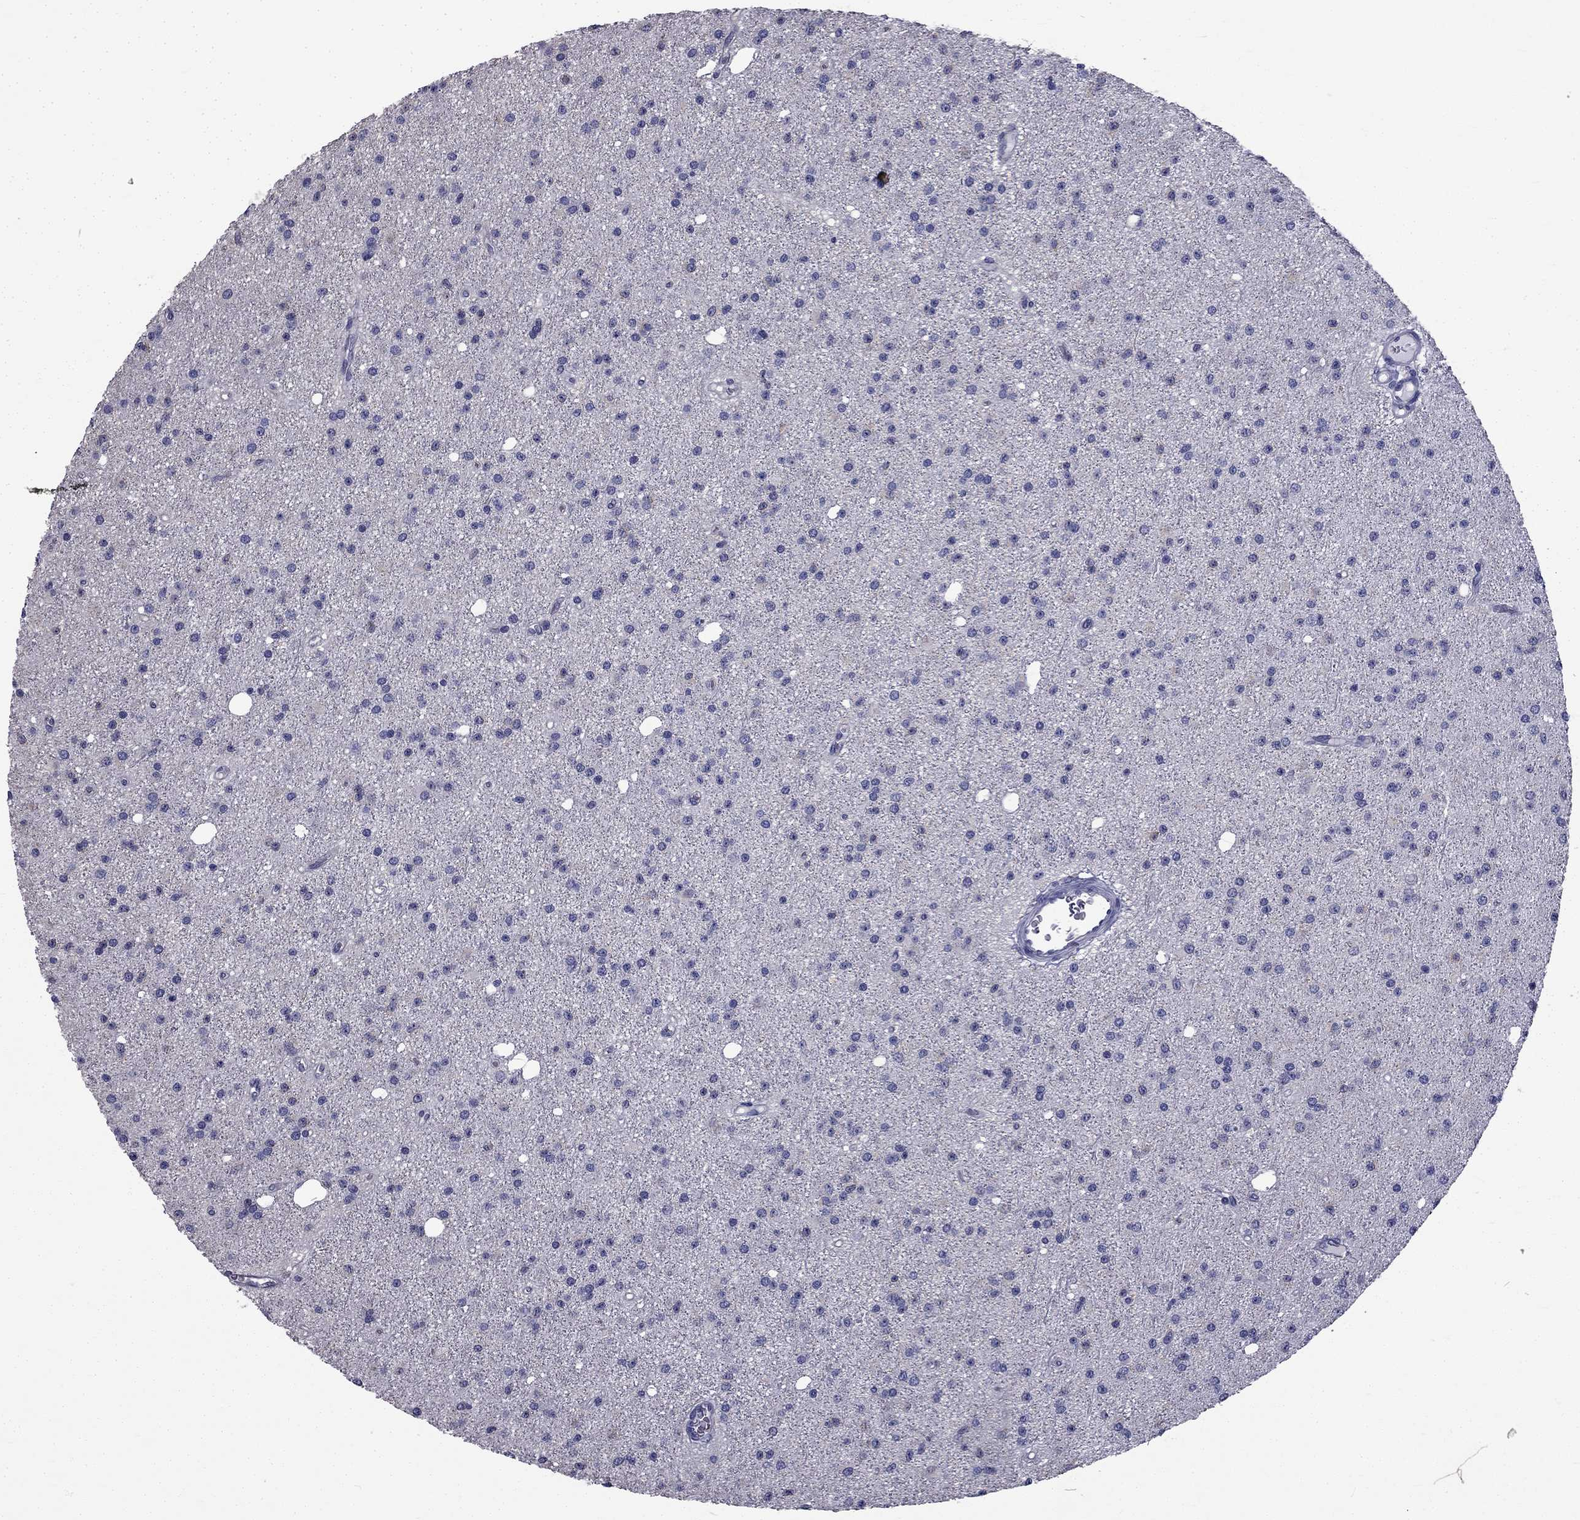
{"staining": {"intensity": "negative", "quantity": "none", "location": "none"}, "tissue": "glioma", "cell_type": "Tumor cells", "image_type": "cancer", "snomed": [{"axis": "morphology", "description": "Glioma, malignant, Low grade"}, {"axis": "topography", "description": "Brain"}], "caption": "The immunohistochemistry photomicrograph has no significant expression in tumor cells of malignant glioma (low-grade) tissue.", "gene": "CCDC40", "patient": {"sex": "male", "age": 27}}